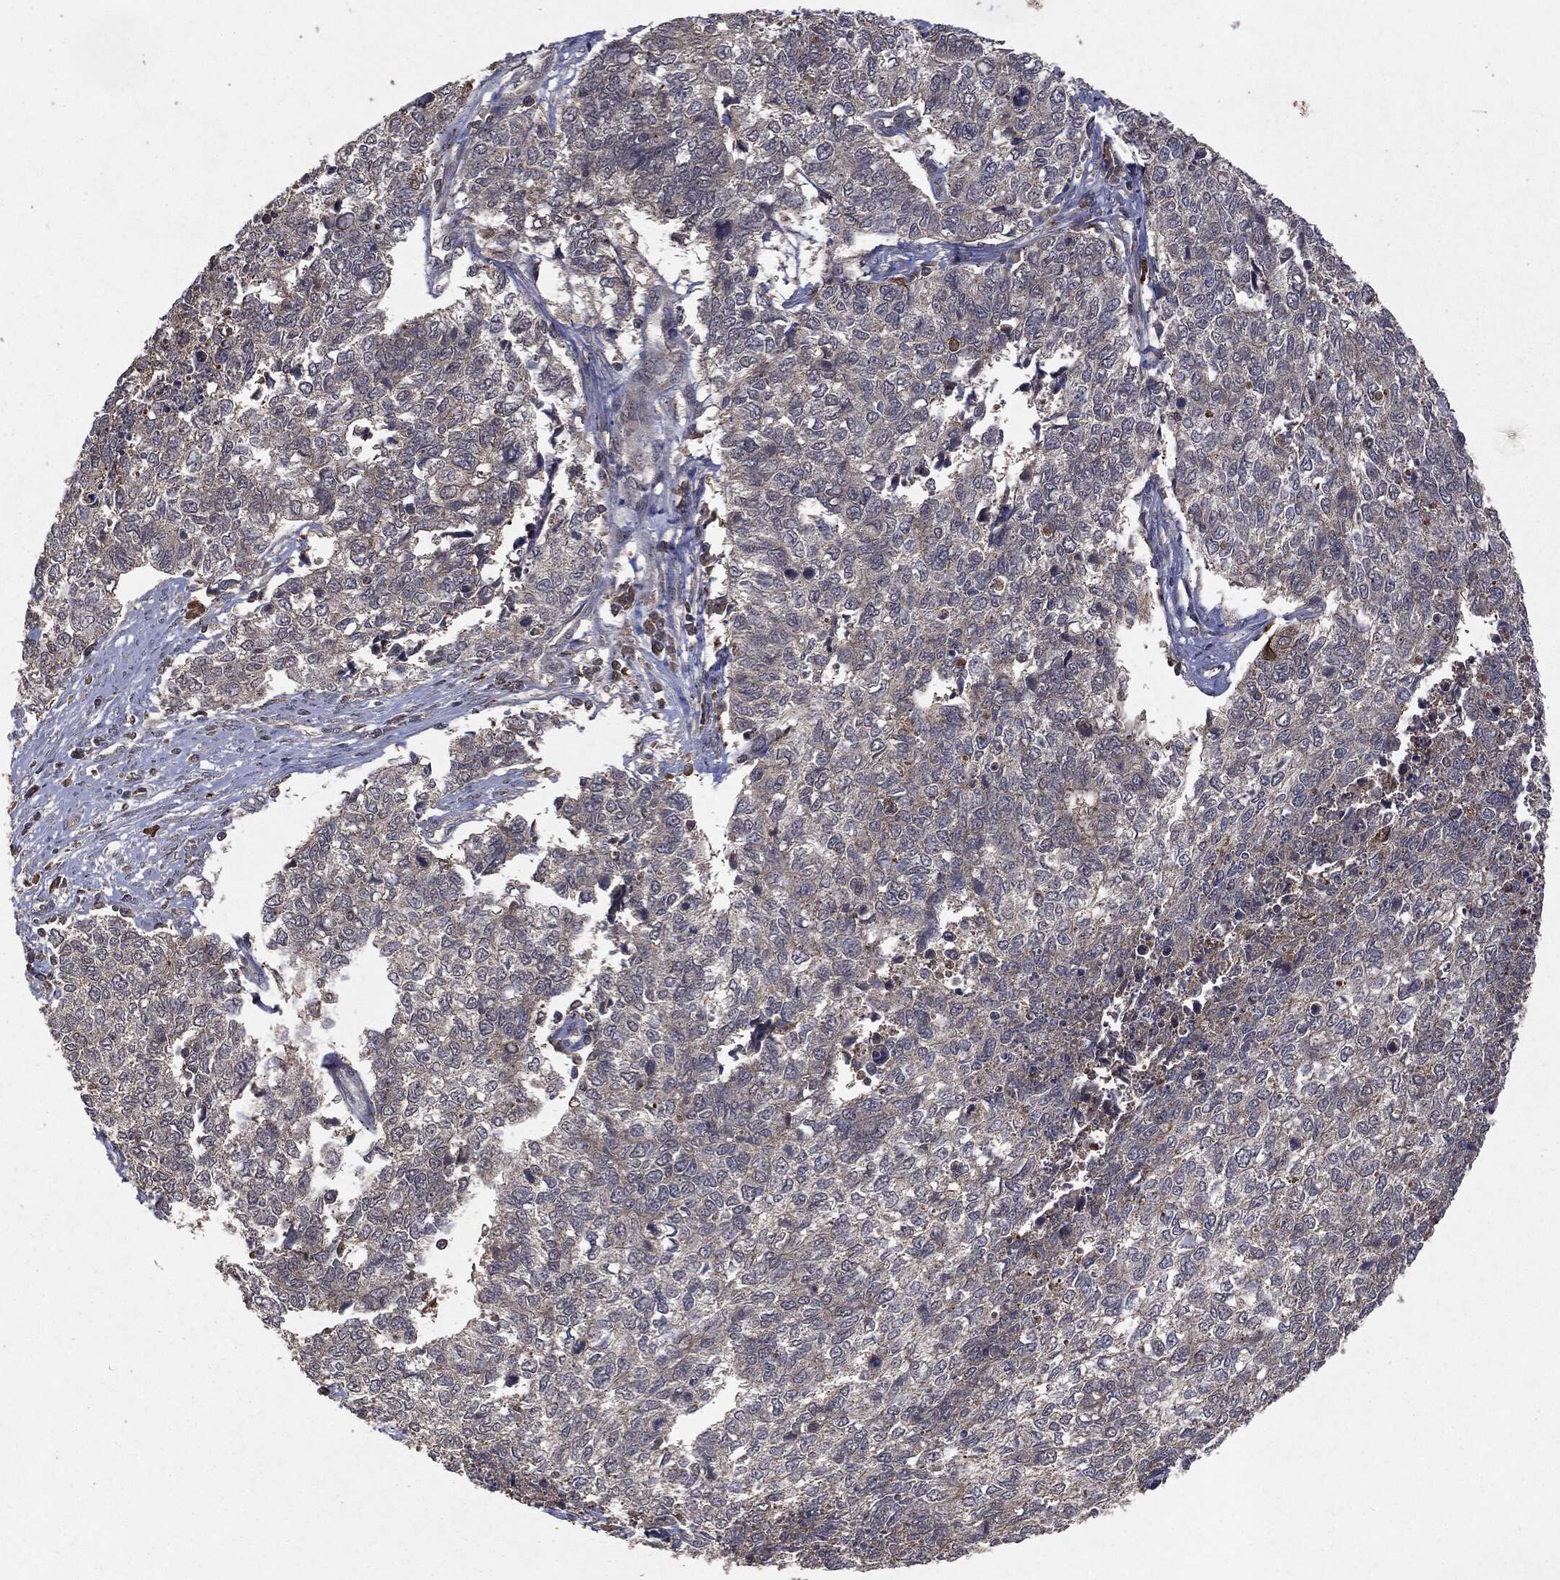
{"staining": {"intensity": "negative", "quantity": "none", "location": "none"}, "tissue": "cervical cancer", "cell_type": "Tumor cells", "image_type": "cancer", "snomed": [{"axis": "morphology", "description": "Adenocarcinoma, NOS"}, {"axis": "topography", "description": "Cervix"}], "caption": "An image of human adenocarcinoma (cervical) is negative for staining in tumor cells.", "gene": "MTOR", "patient": {"sex": "female", "age": 63}}